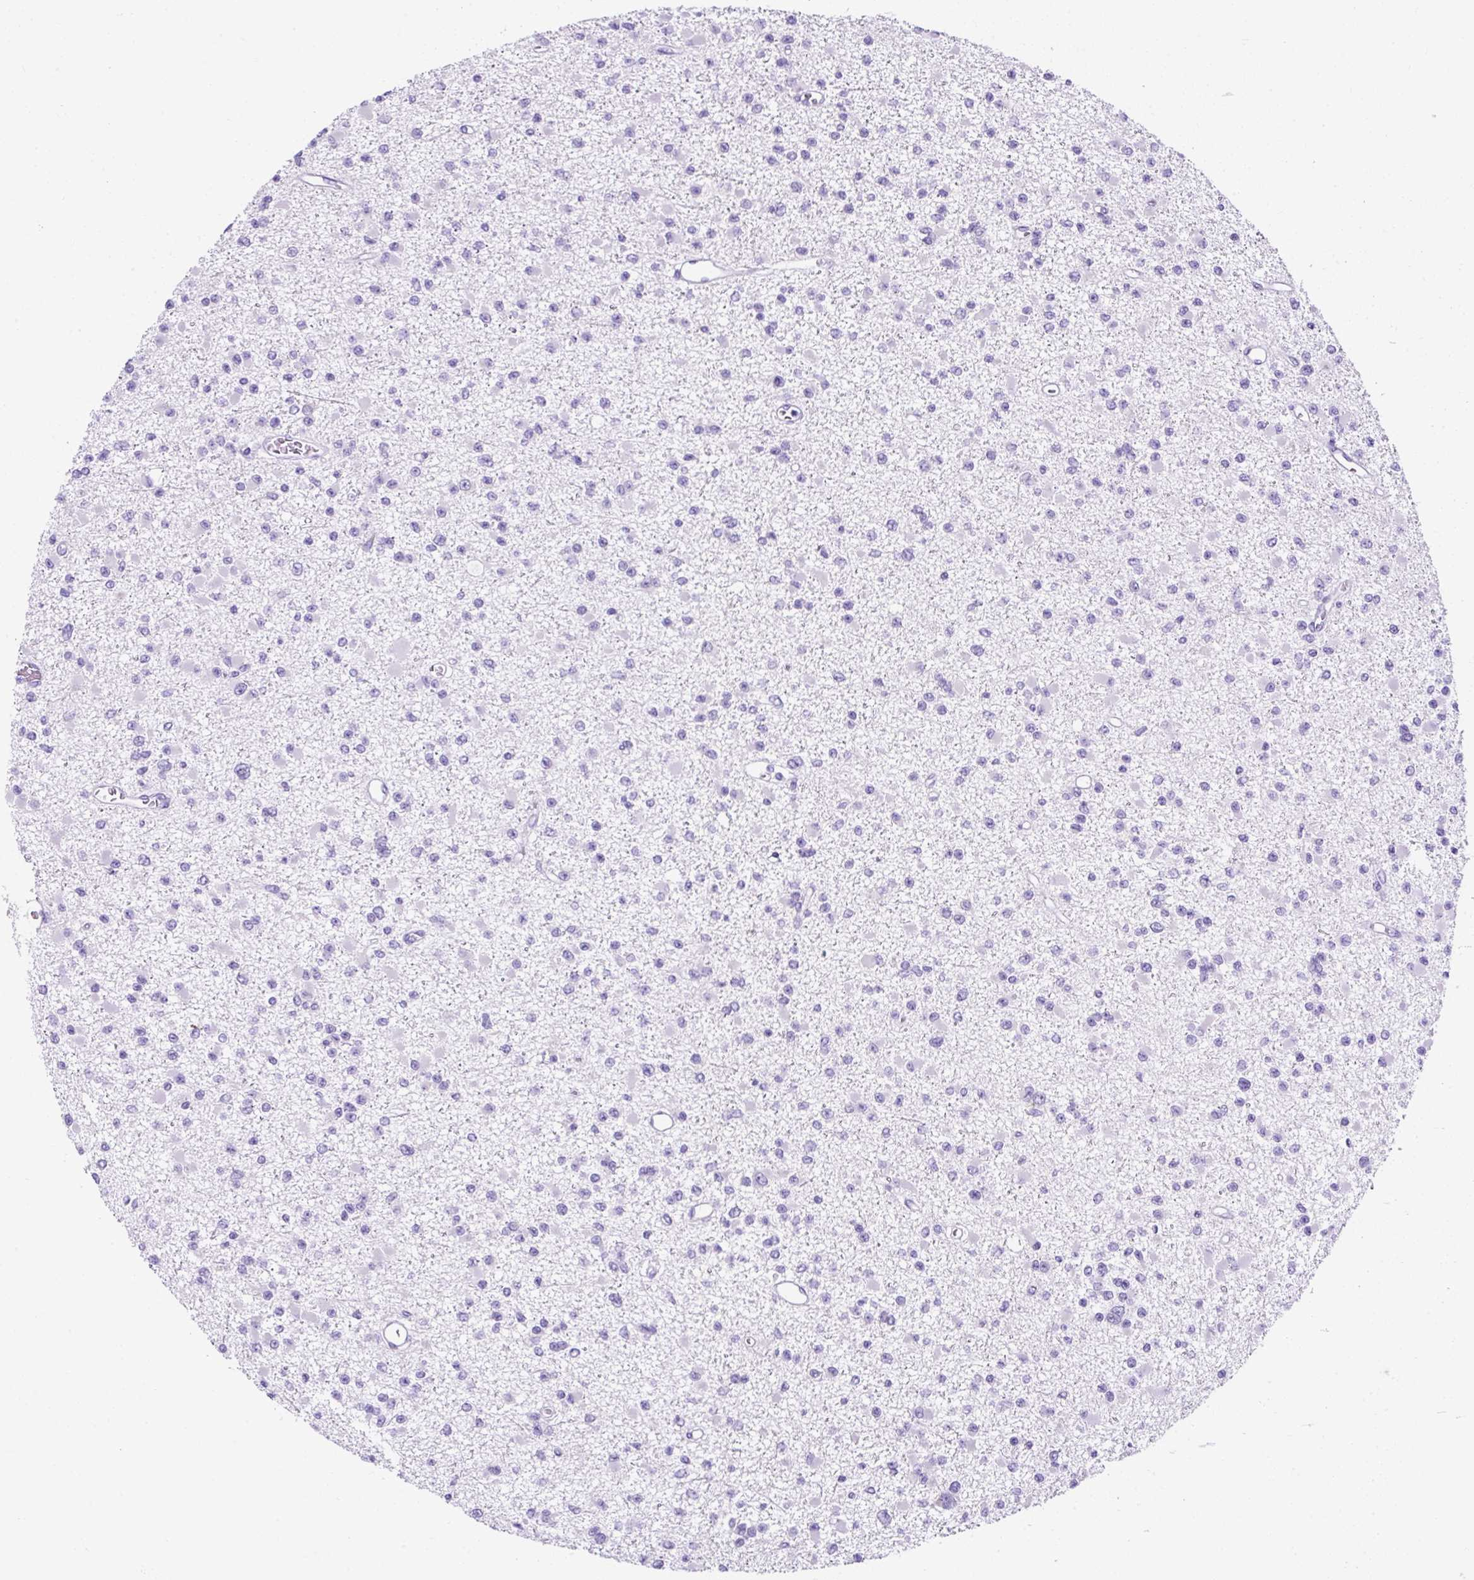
{"staining": {"intensity": "negative", "quantity": "none", "location": "none"}, "tissue": "glioma", "cell_type": "Tumor cells", "image_type": "cancer", "snomed": [{"axis": "morphology", "description": "Glioma, malignant, Low grade"}, {"axis": "topography", "description": "Brain"}], "caption": "Image shows no significant protein staining in tumor cells of glioma.", "gene": "KRT12", "patient": {"sex": "female", "age": 22}}